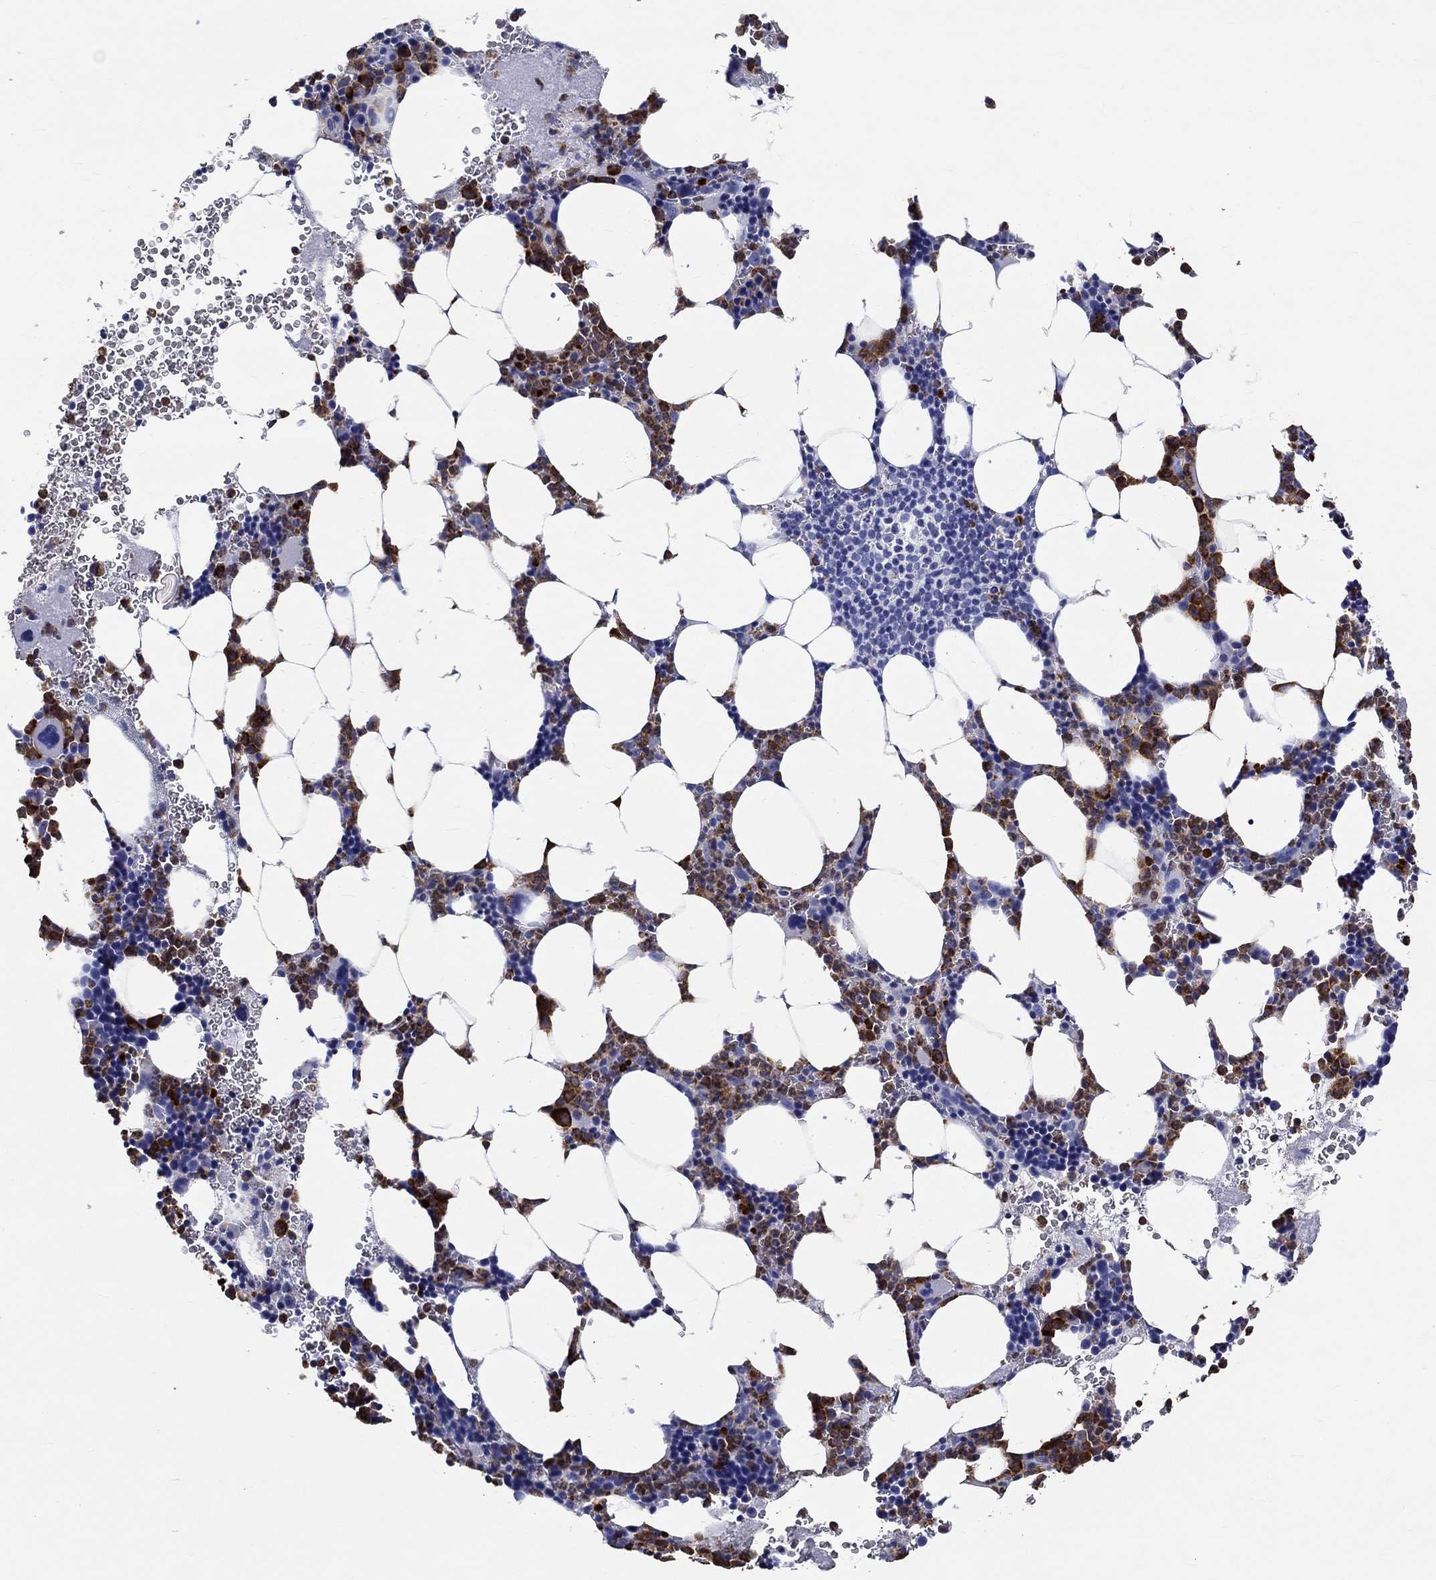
{"staining": {"intensity": "strong", "quantity": "25%-75%", "location": "cytoplasmic/membranous"}, "tissue": "bone marrow", "cell_type": "Hematopoietic cells", "image_type": "normal", "snomed": [{"axis": "morphology", "description": "Normal tissue, NOS"}, {"axis": "topography", "description": "Bone marrow"}], "caption": "Brown immunohistochemical staining in benign bone marrow exhibits strong cytoplasmic/membranous staining in approximately 25%-75% of hematopoietic cells.", "gene": "EPX", "patient": {"sex": "male", "age": 44}}